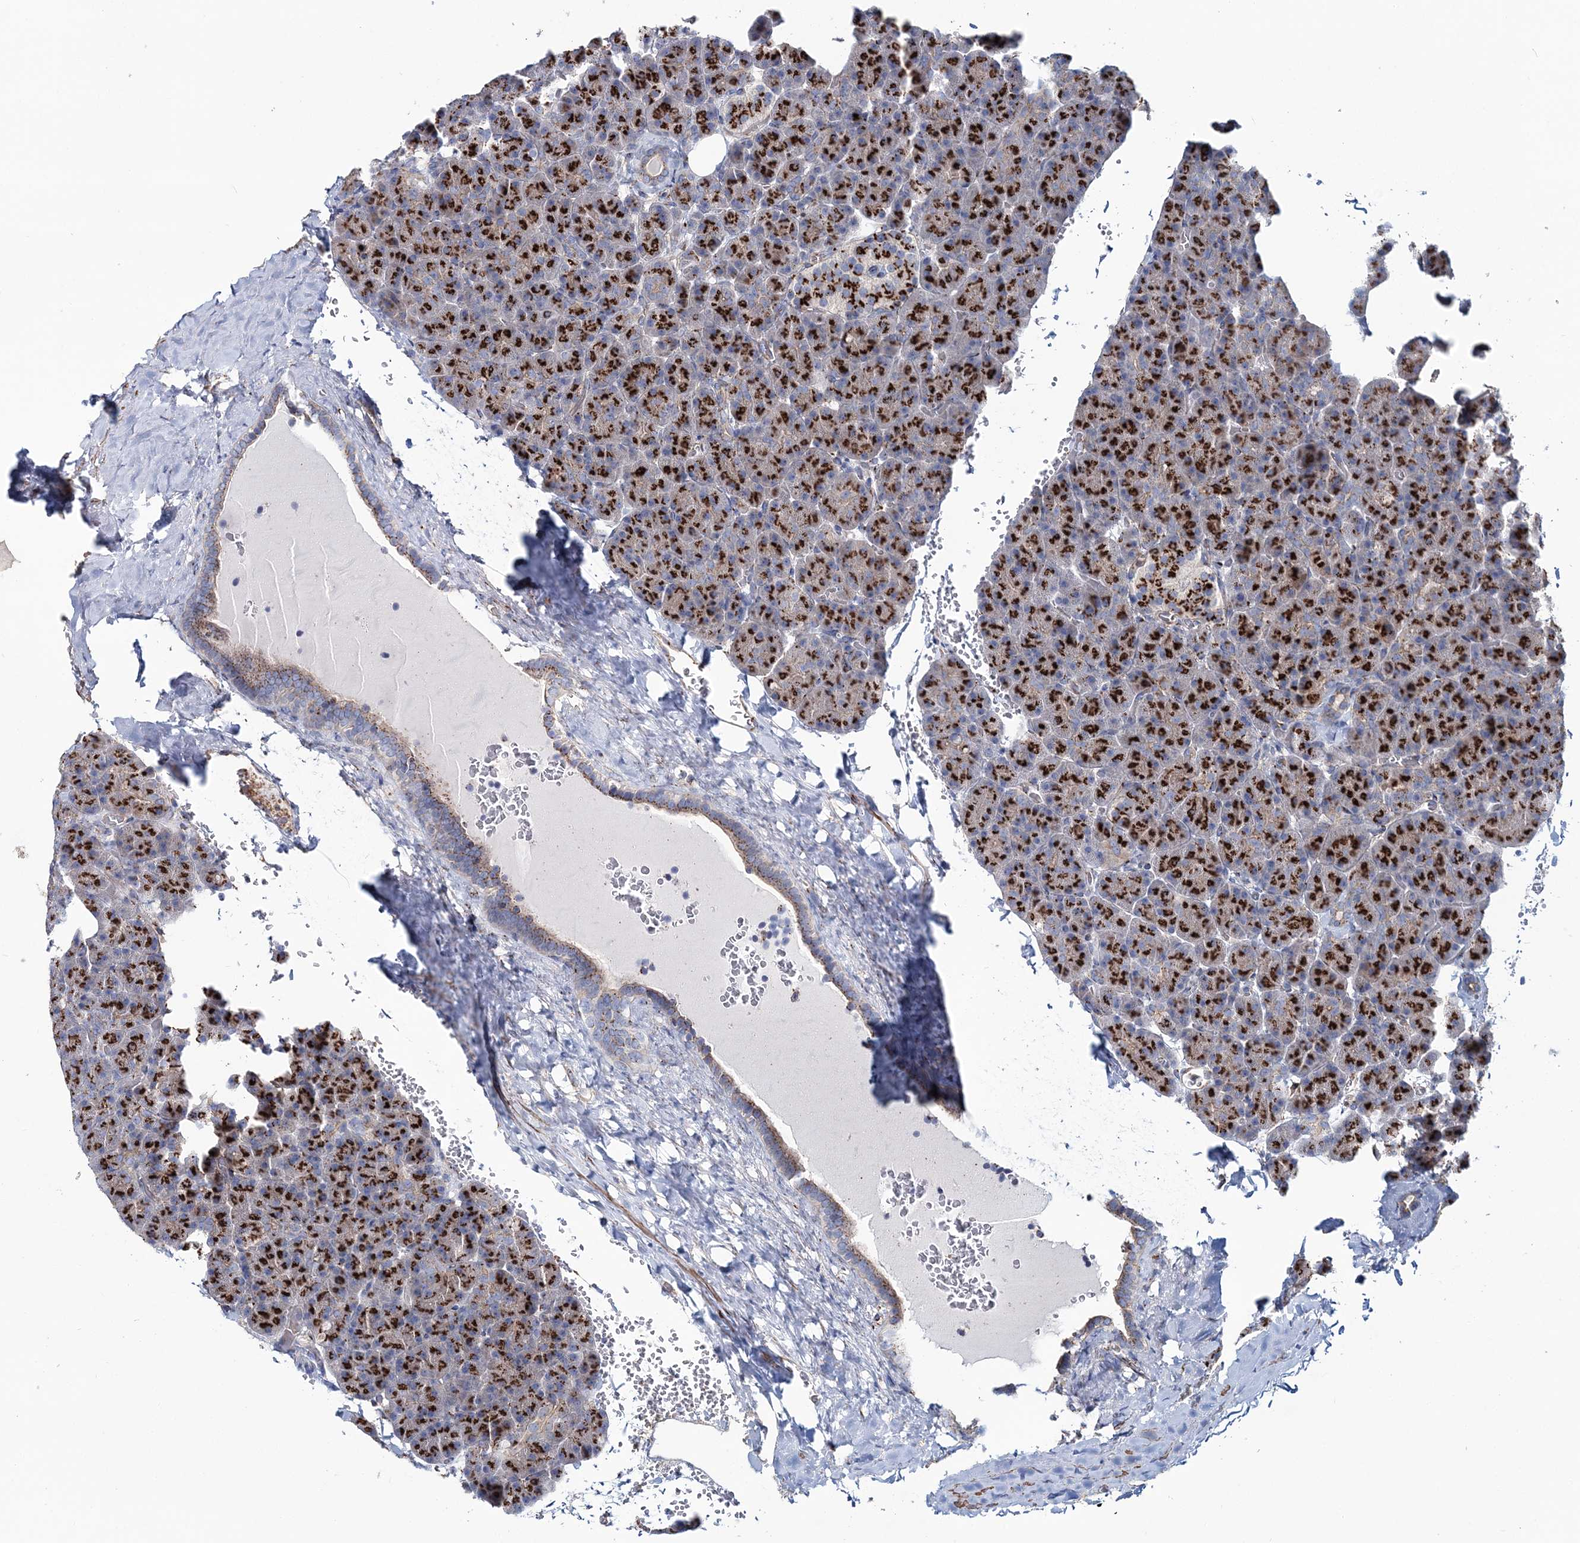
{"staining": {"intensity": "strong", "quantity": ">75%", "location": "cytoplasmic/membranous"}, "tissue": "pancreas", "cell_type": "Exocrine glandular cells", "image_type": "normal", "snomed": [{"axis": "morphology", "description": "Normal tissue, NOS"}, {"axis": "topography", "description": "Pancreas"}], "caption": "Exocrine glandular cells demonstrate high levels of strong cytoplasmic/membranous positivity in approximately >75% of cells in normal pancreas.", "gene": "MAN1A2", "patient": {"sex": "female", "age": 35}}